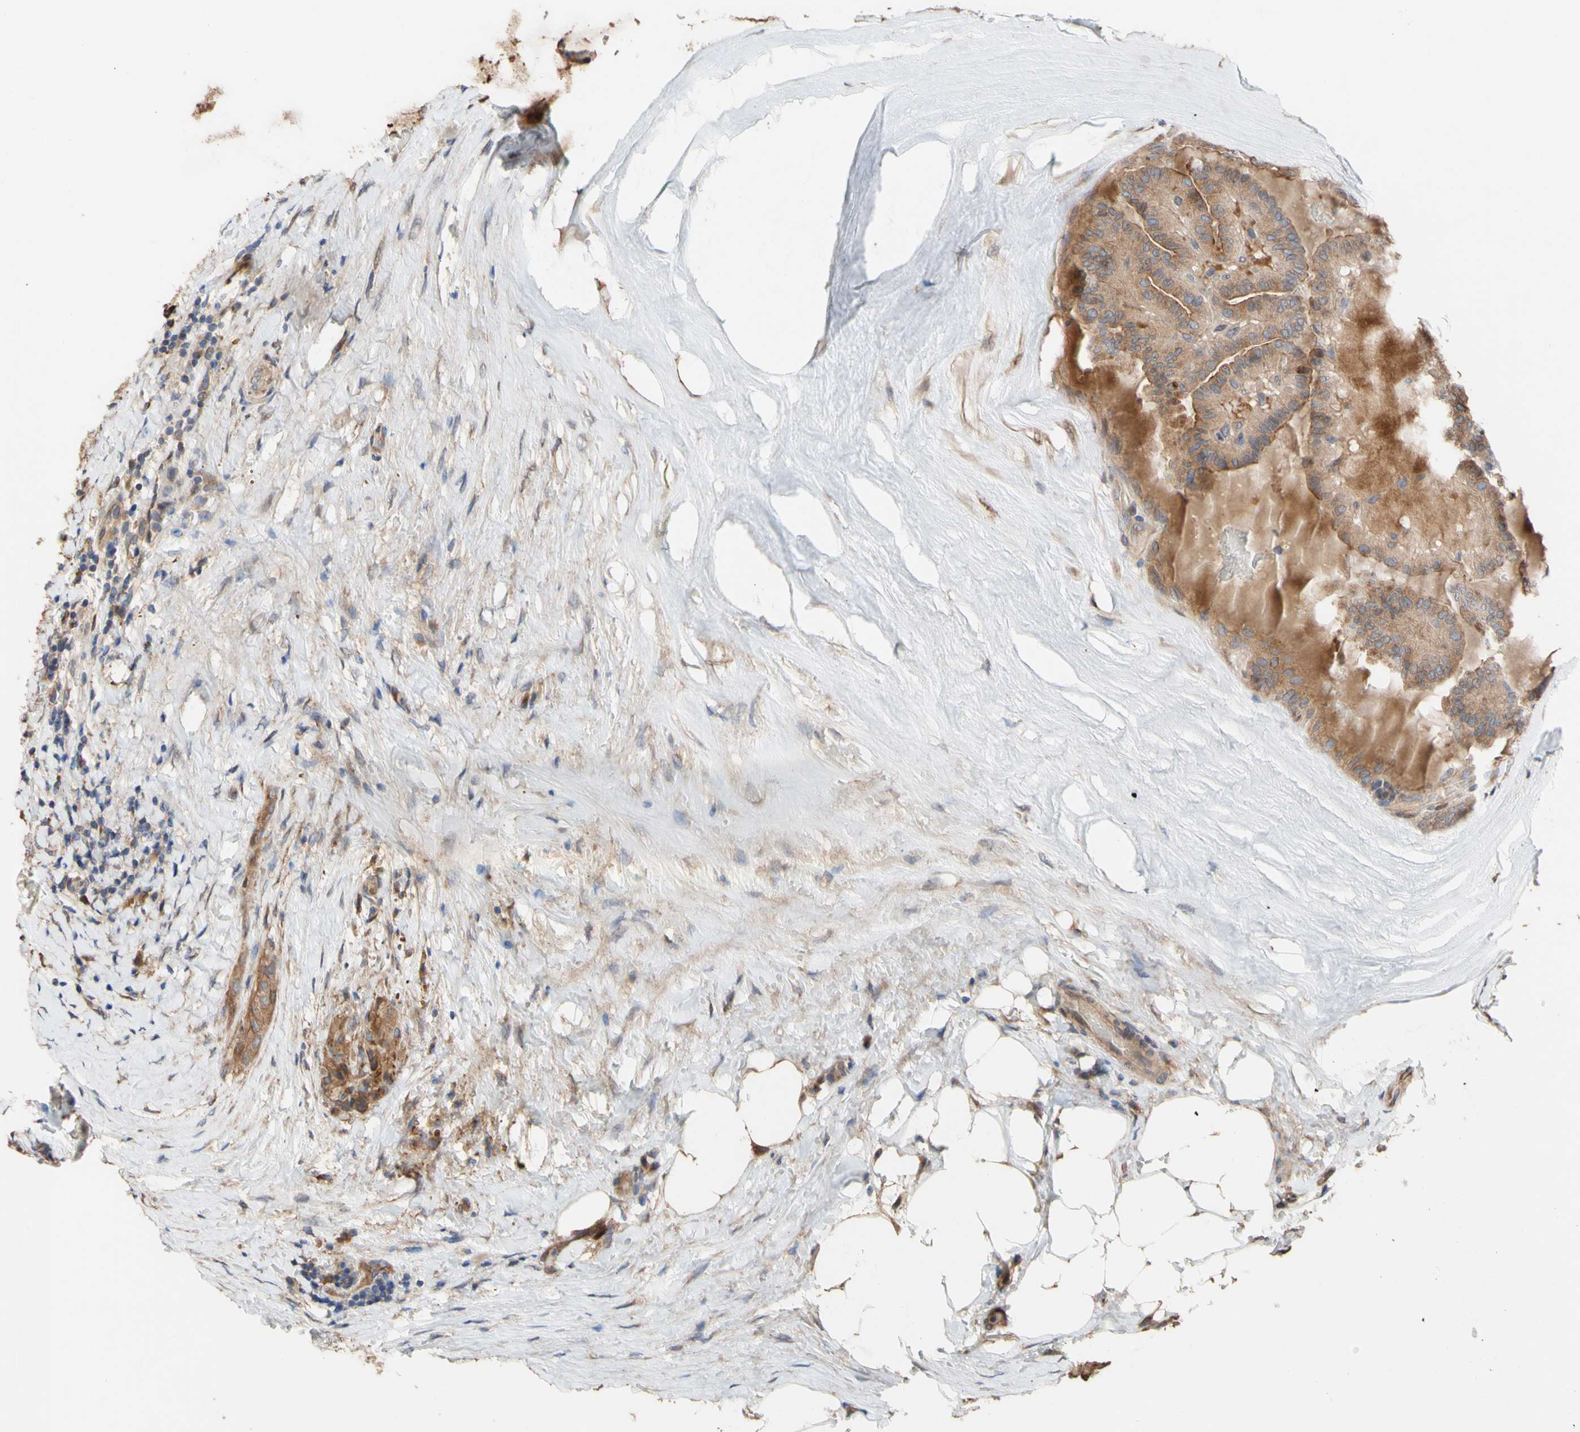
{"staining": {"intensity": "moderate", "quantity": ">75%", "location": "cytoplasmic/membranous"}, "tissue": "thyroid cancer", "cell_type": "Tumor cells", "image_type": "cancer", "snomed": [{"axis": "morphology", "description": "Papillary adenocarcinoma, NOS"}, {"axis": "topography", "description": "Thyroid gland"}], "caption": "A medium amount of moderate cytoplasmic/membranous staining is present in approximately >75% of tumor cells in thyroid papillary adenocarcinoma tissue.", "gene": "NECTIN3", "patient": {"sex": "male", "age": 77}}